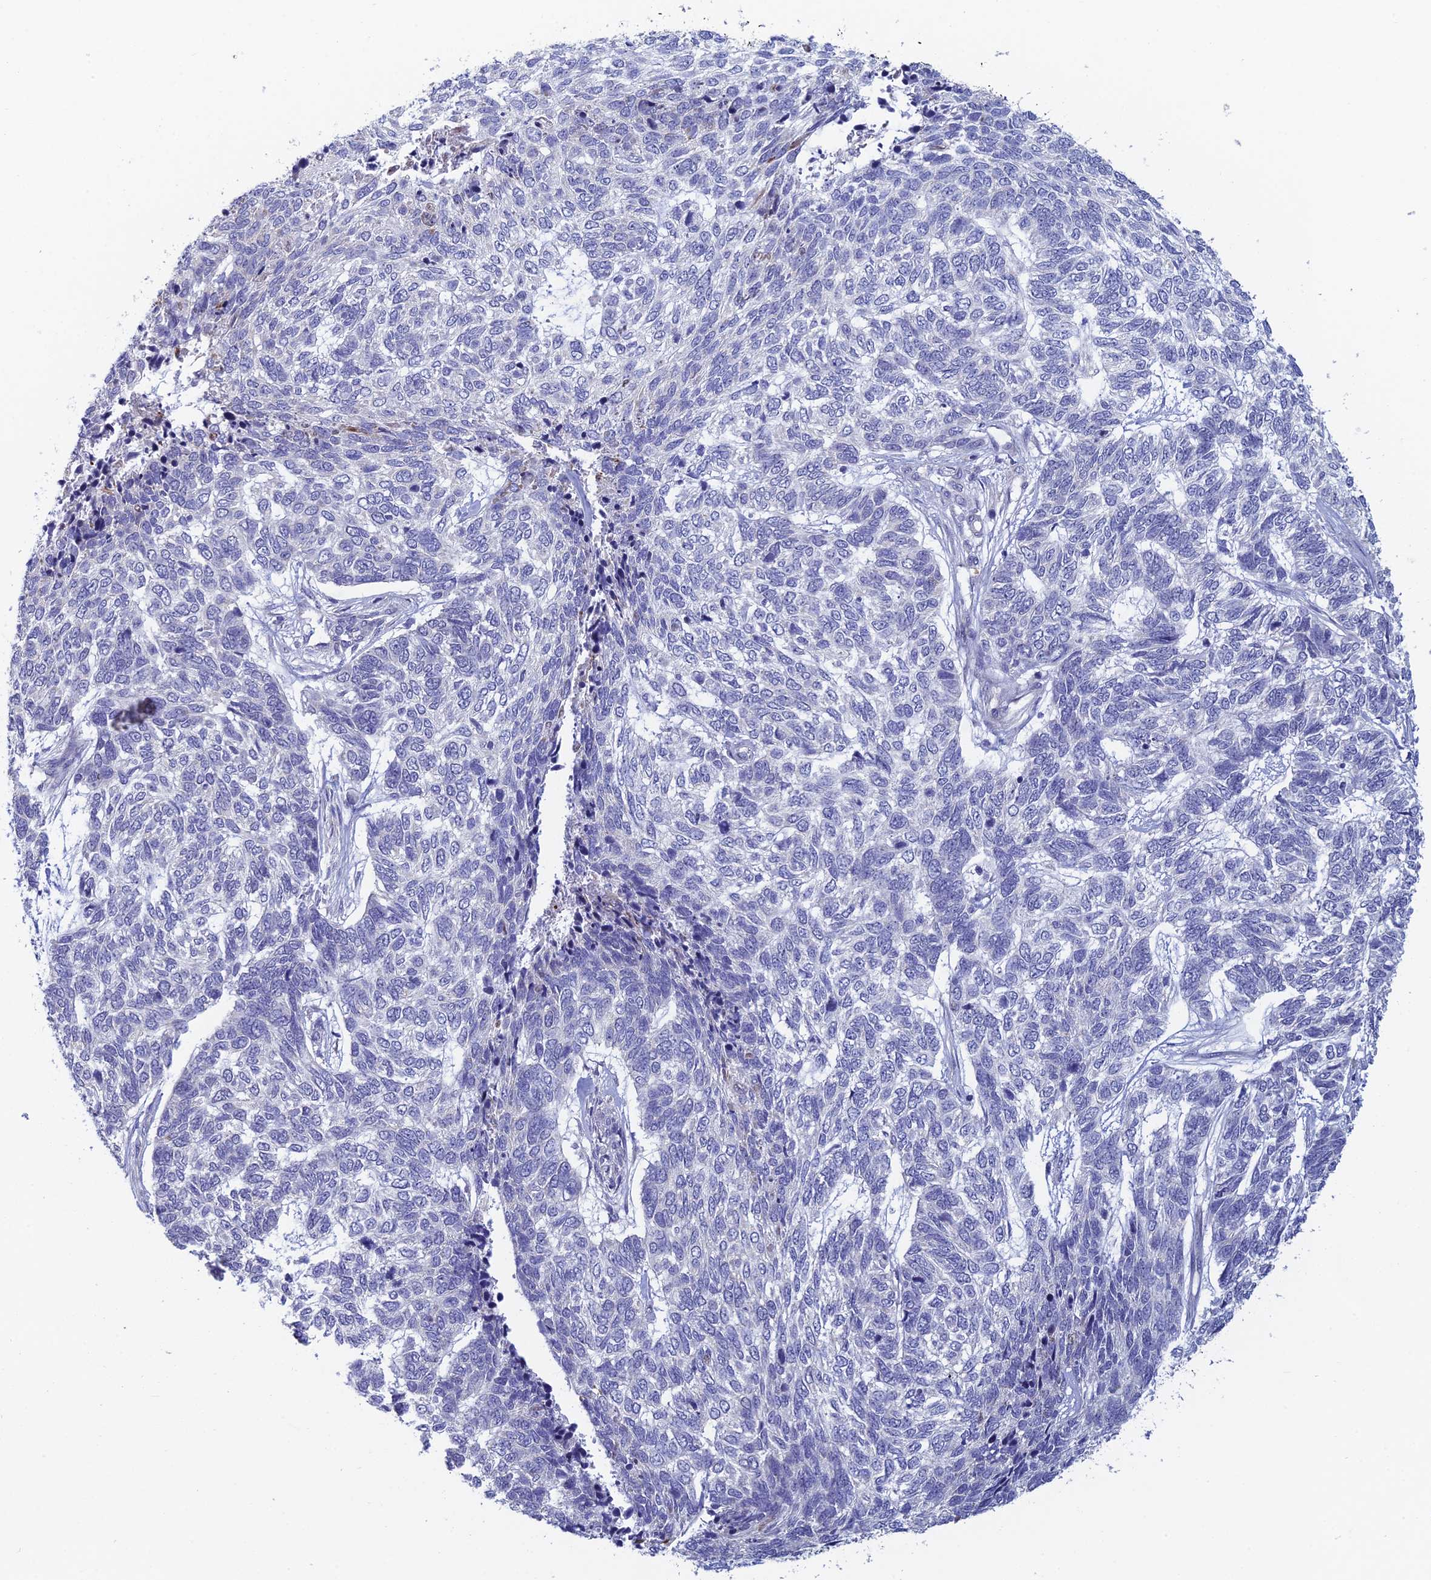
{"staining": {"intensity": "negative", "quantity": "none", "location": "none"}, "tissue": "skin cancer", "cell_type": "Tumor cells", "image_type": "cancer", "snomed": [{"axis": "morphology", "description": "Basal cell carcinoma"}, {"axis": "topography", "description": "Skin"}], "caption": "This is a histopathology image of IHC staining of basal cell carcinoma (skin), which shows no positivity in tumor cells.", "gene": "GIPC1", "patient": {"sex": "female", "age": 65}}